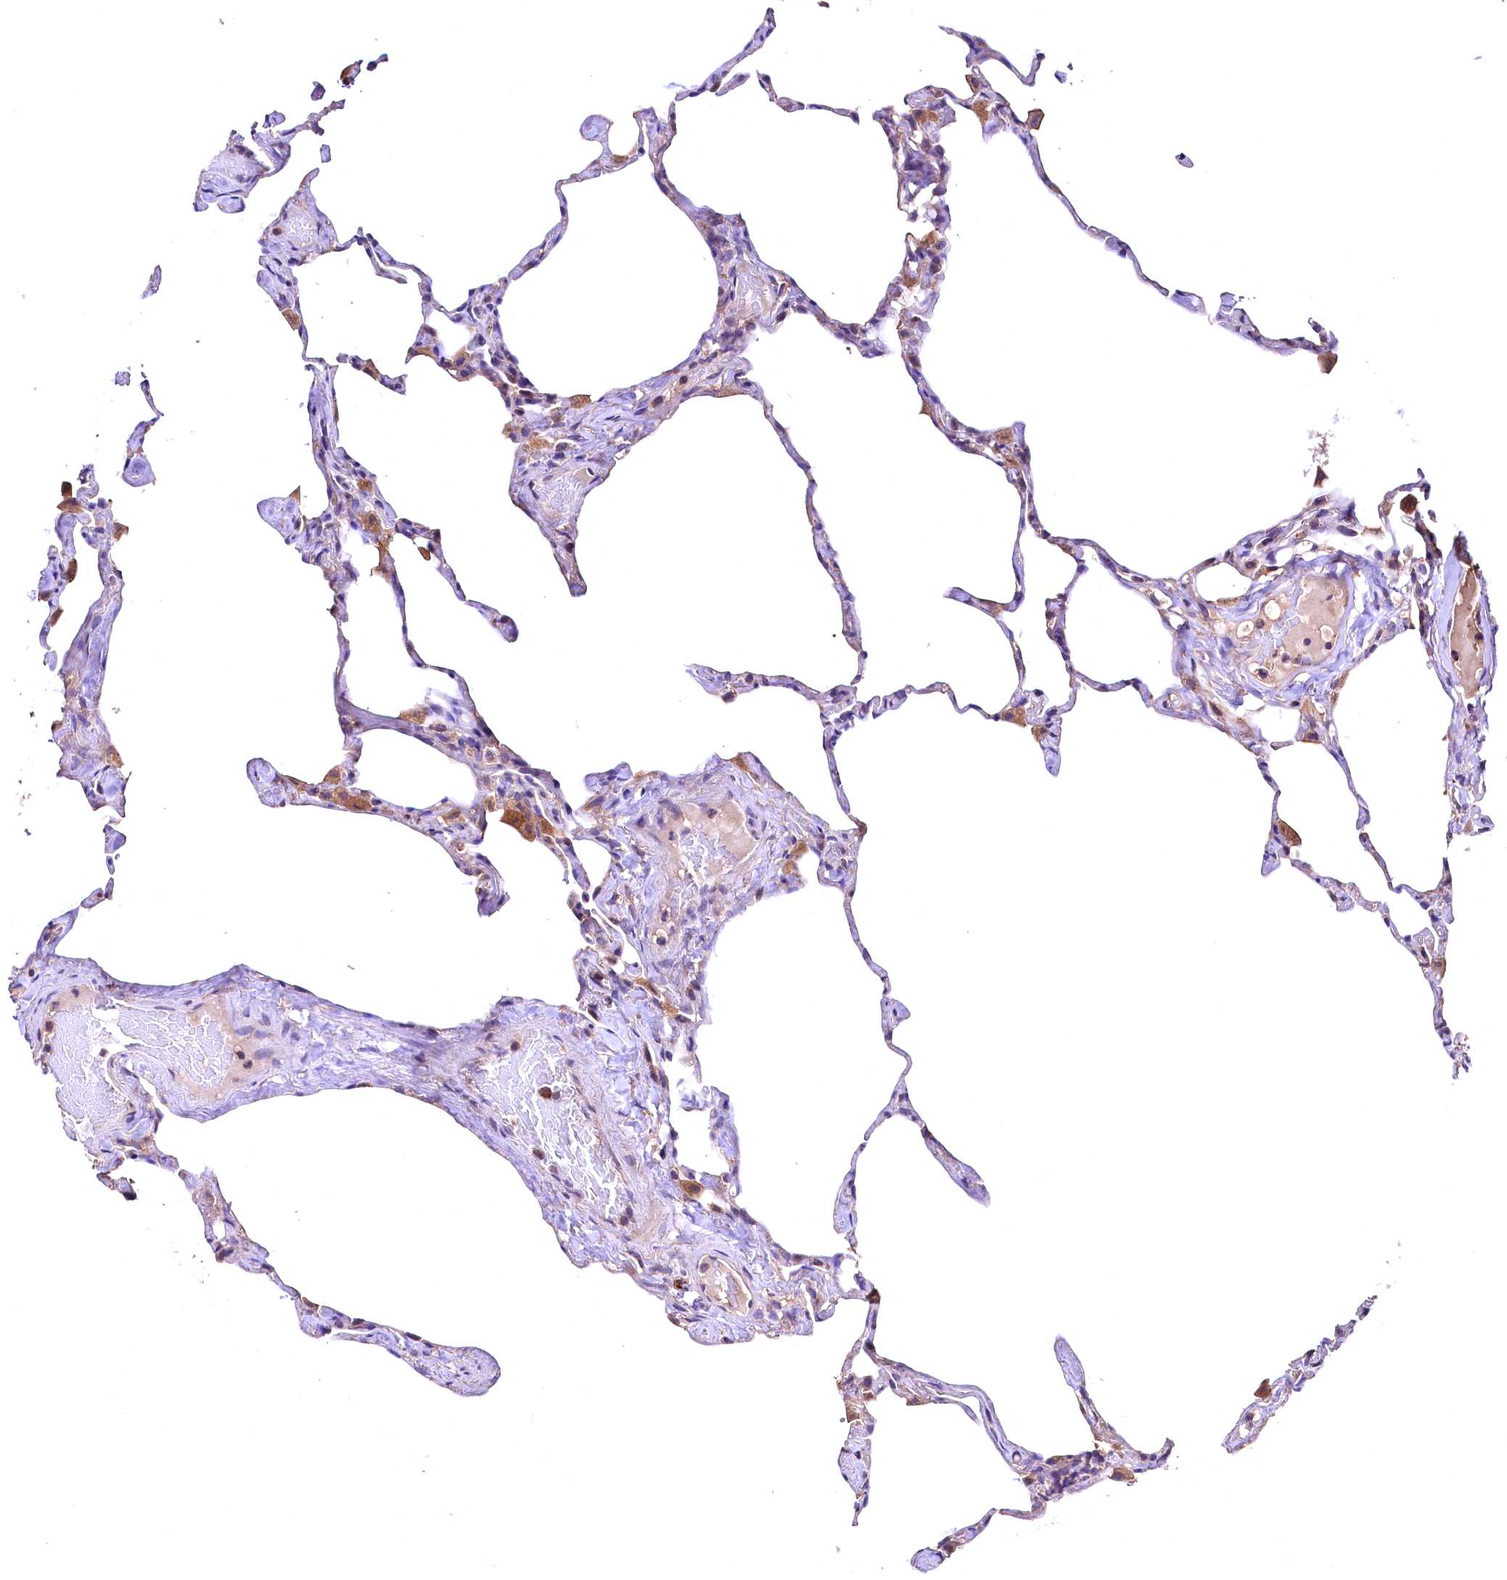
{"staining": {"intensity": "negative", "quantity": "none", "location": "none"}, "tissue": "lung", "cell_type": "Alveolar cells", "image_type": "normal", "snomed": [{"axis": "morphology", "description": "Normal tissue, NOS"}, {"axis": "topography", "description": "Lung"}], "caption": "The immunohistochemistry photomicrograph has no significant staining in alveolar cells of lung.", "gene": "ENKD1", "patient": {"sex": "male", "age": 65}}